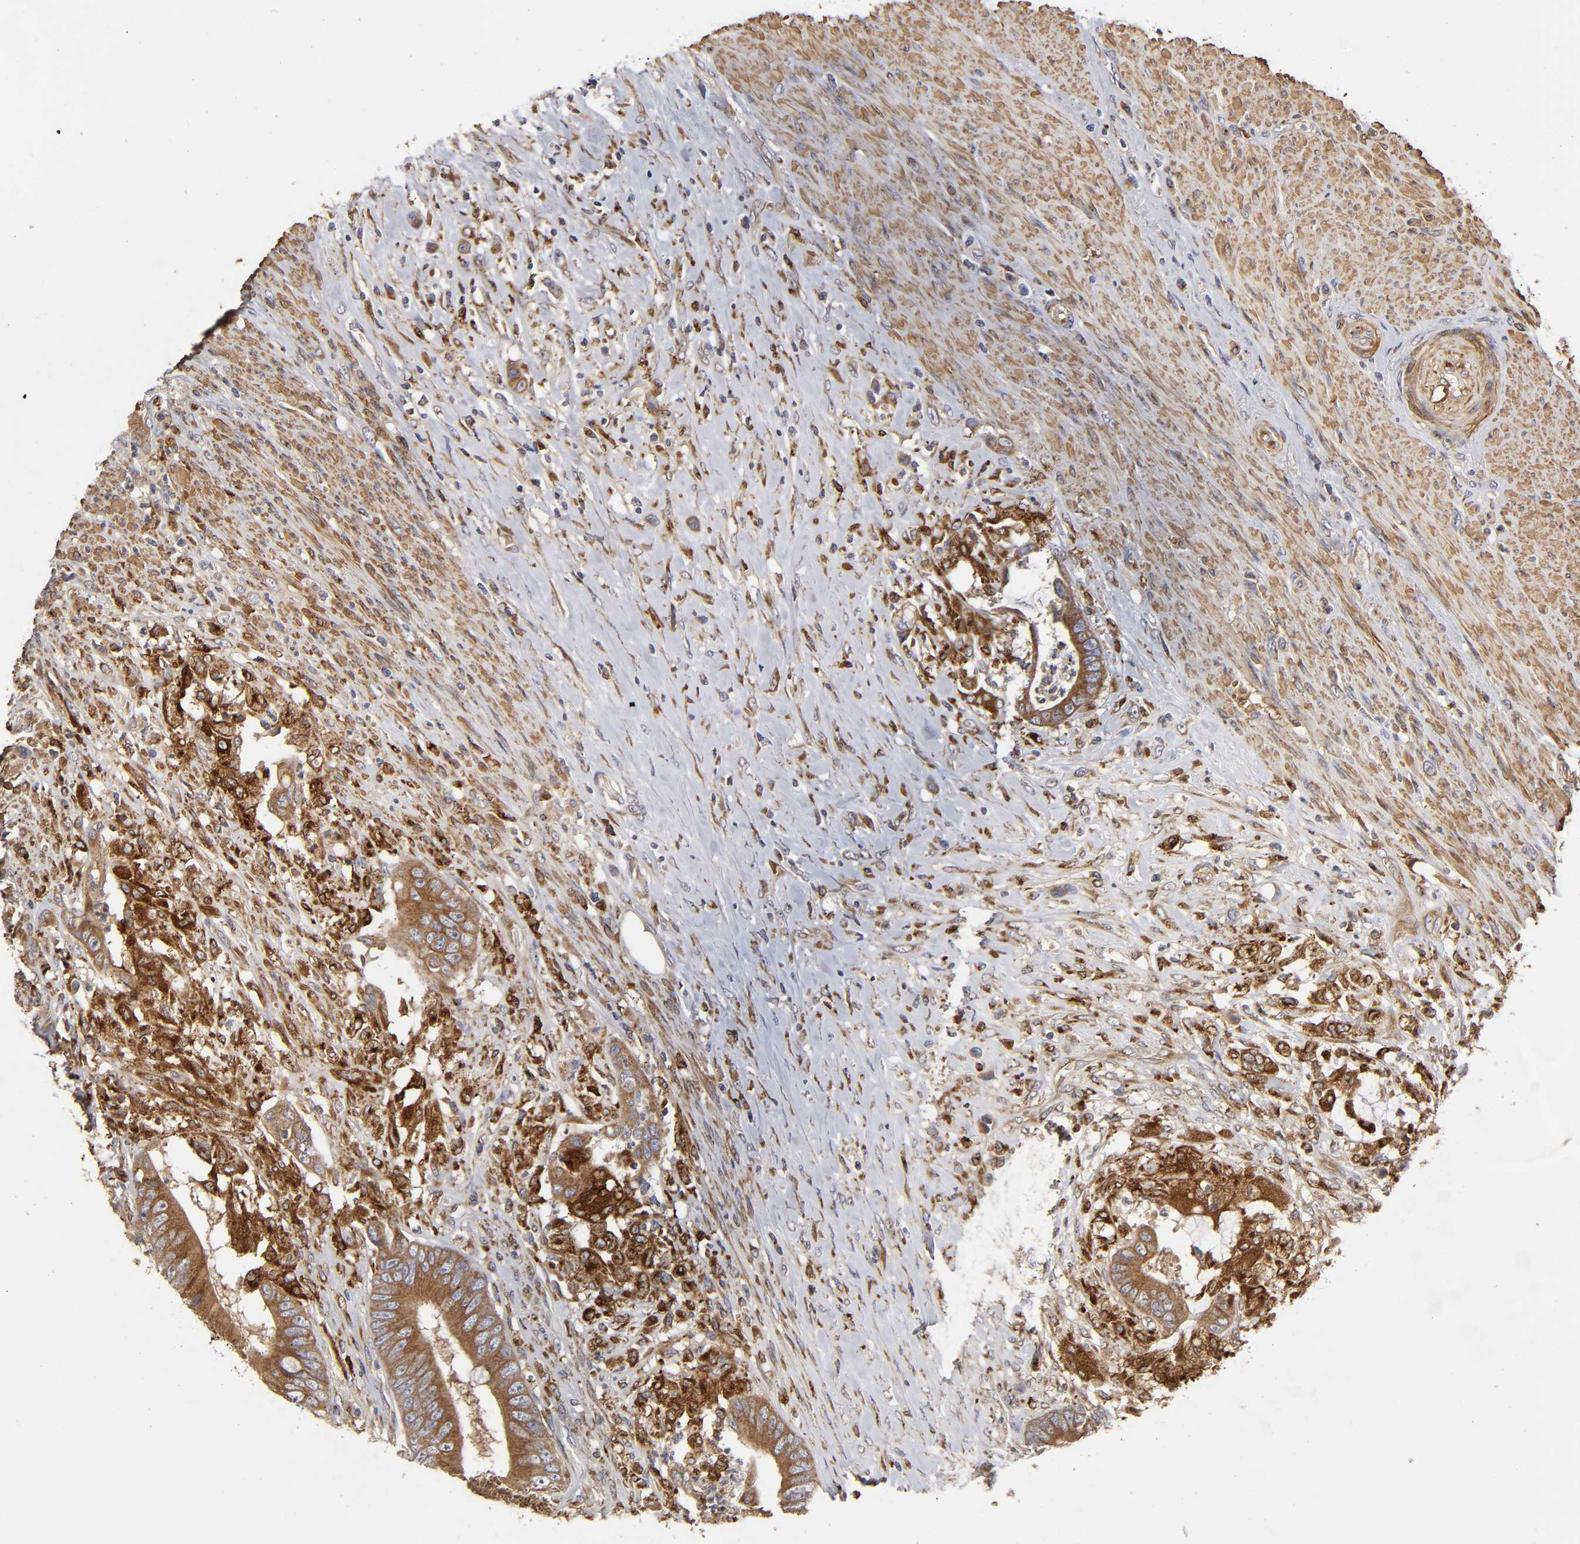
{"staining": {"intensity": "moderate", "quantity": ">75%", "location": "cytoplasmic/membranous"}, "tissue": "colorectal cancer", "cell_type": "Tumor cells", "image_type": "cancer", "snomed": [{"axis": "morphology", "description": "Adenocarcinoma, NOS"}, {"axis": "topography", "description": "Rectum"}], "caption": "A high-resolution micrograph shows IHC staining of colorectal adenocarcinoma, which demonstrates moderate cytoplasmic/membranous expression in approximately >75% of tumor cells.", "gene": "GNPTG", "patient": {"sex": "female", "age": 77}}